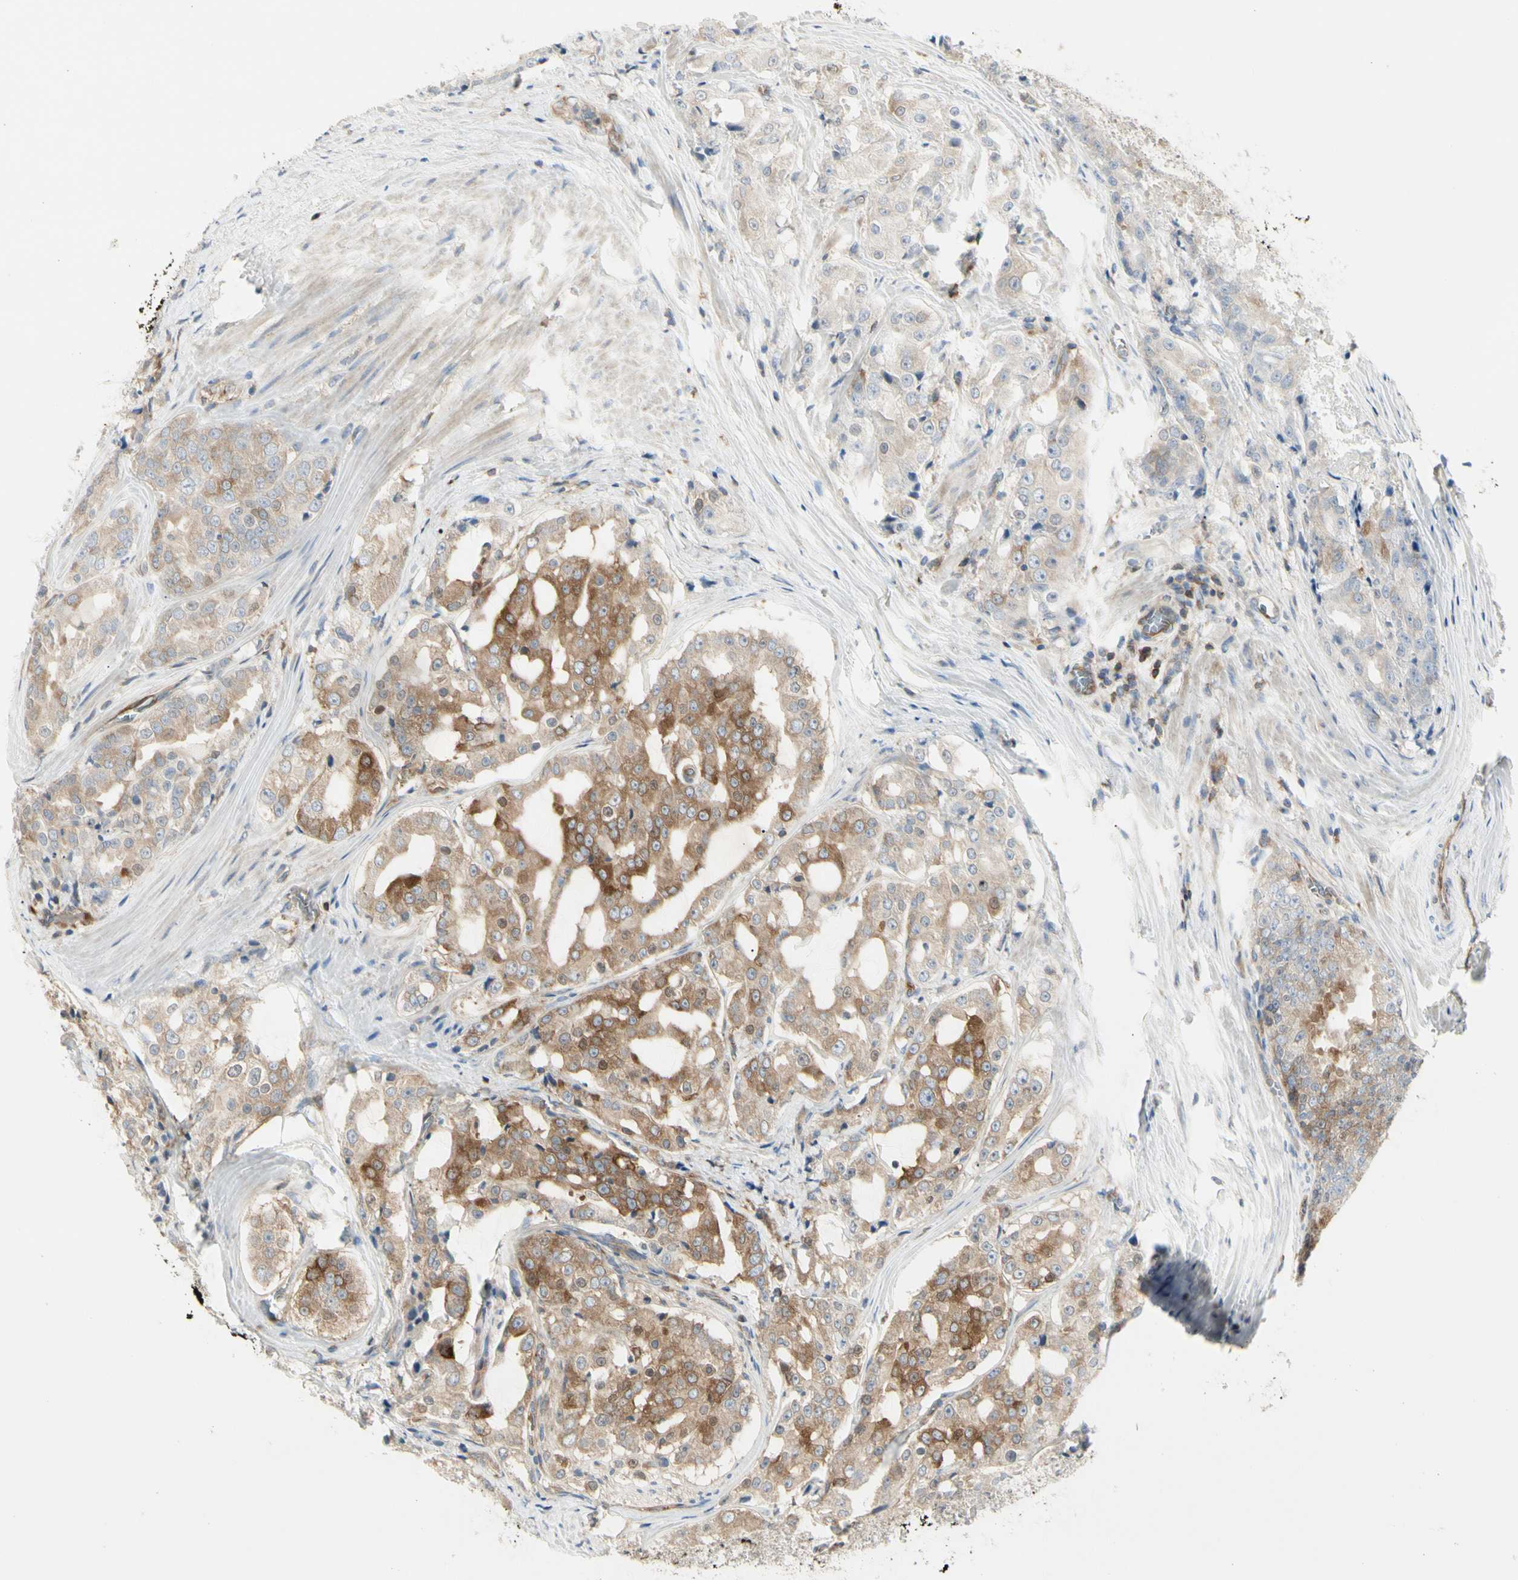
{"staining": {"intensity": "moderate", "quantity": ">75%", "location": "cytoplasmic/membranous"}, "tissue": "prostate cancer", "cell_type": "Tumor cells", "image_type": "cancer", "snomed": [{"axis": "morphology", "description": "Adenocarcinoma, High grade"}, {"axis": "topography", "description": "Prostate"}], "caption": "Protein staining reveals moderate cytoplasmic/membranous positivity in about >75% of tumor cells in prostate cancer.", "gene": "NFKB2", "patient": {"sex": "male", "age": 73}}